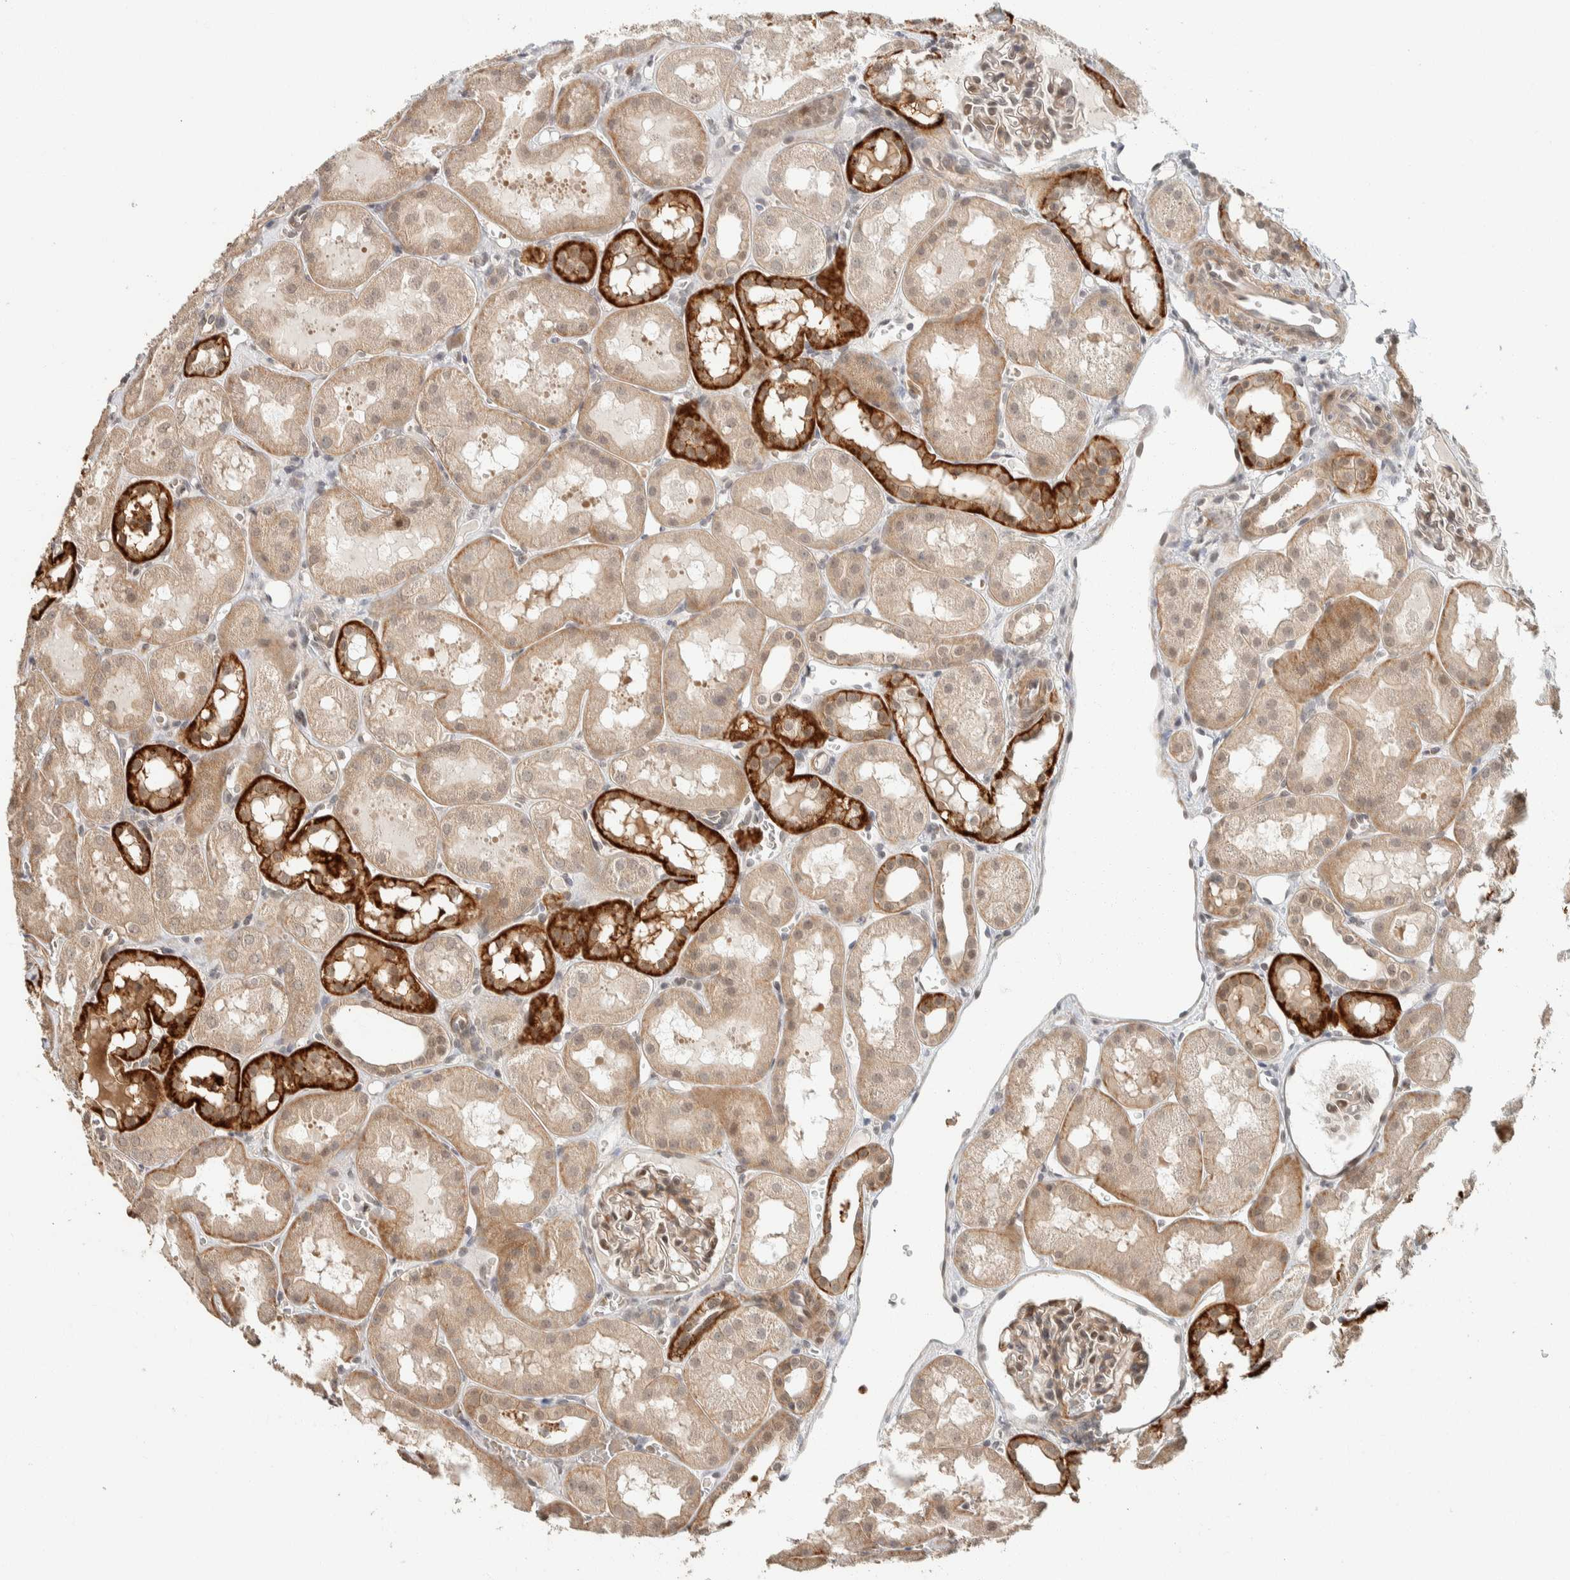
{"staining": {"intensity": "weak", "quantity": ">75%", "location": "cytoplasmic/membranous,nuclear"}, "tissue": "kidney", "cell_type": "Cells in glomeruli", "image_type": "normal", "snomed": [{"axis": "morphology", "description": "Normal tissue, NOS"}, {"axis": "topography", "description": "Kidney"}, {"axis": "topography", "description": "Urinary bladder"}], "caption": "Immunohistochemistry (DAB) staining of normal human kidney exhibits weak cytoplasmic/membranous,nuclear protein positivity in approximately >75% of cells in glomeruli.", "gene": "ZBTB2", "patient": {"sex": "male", "age": 16}}